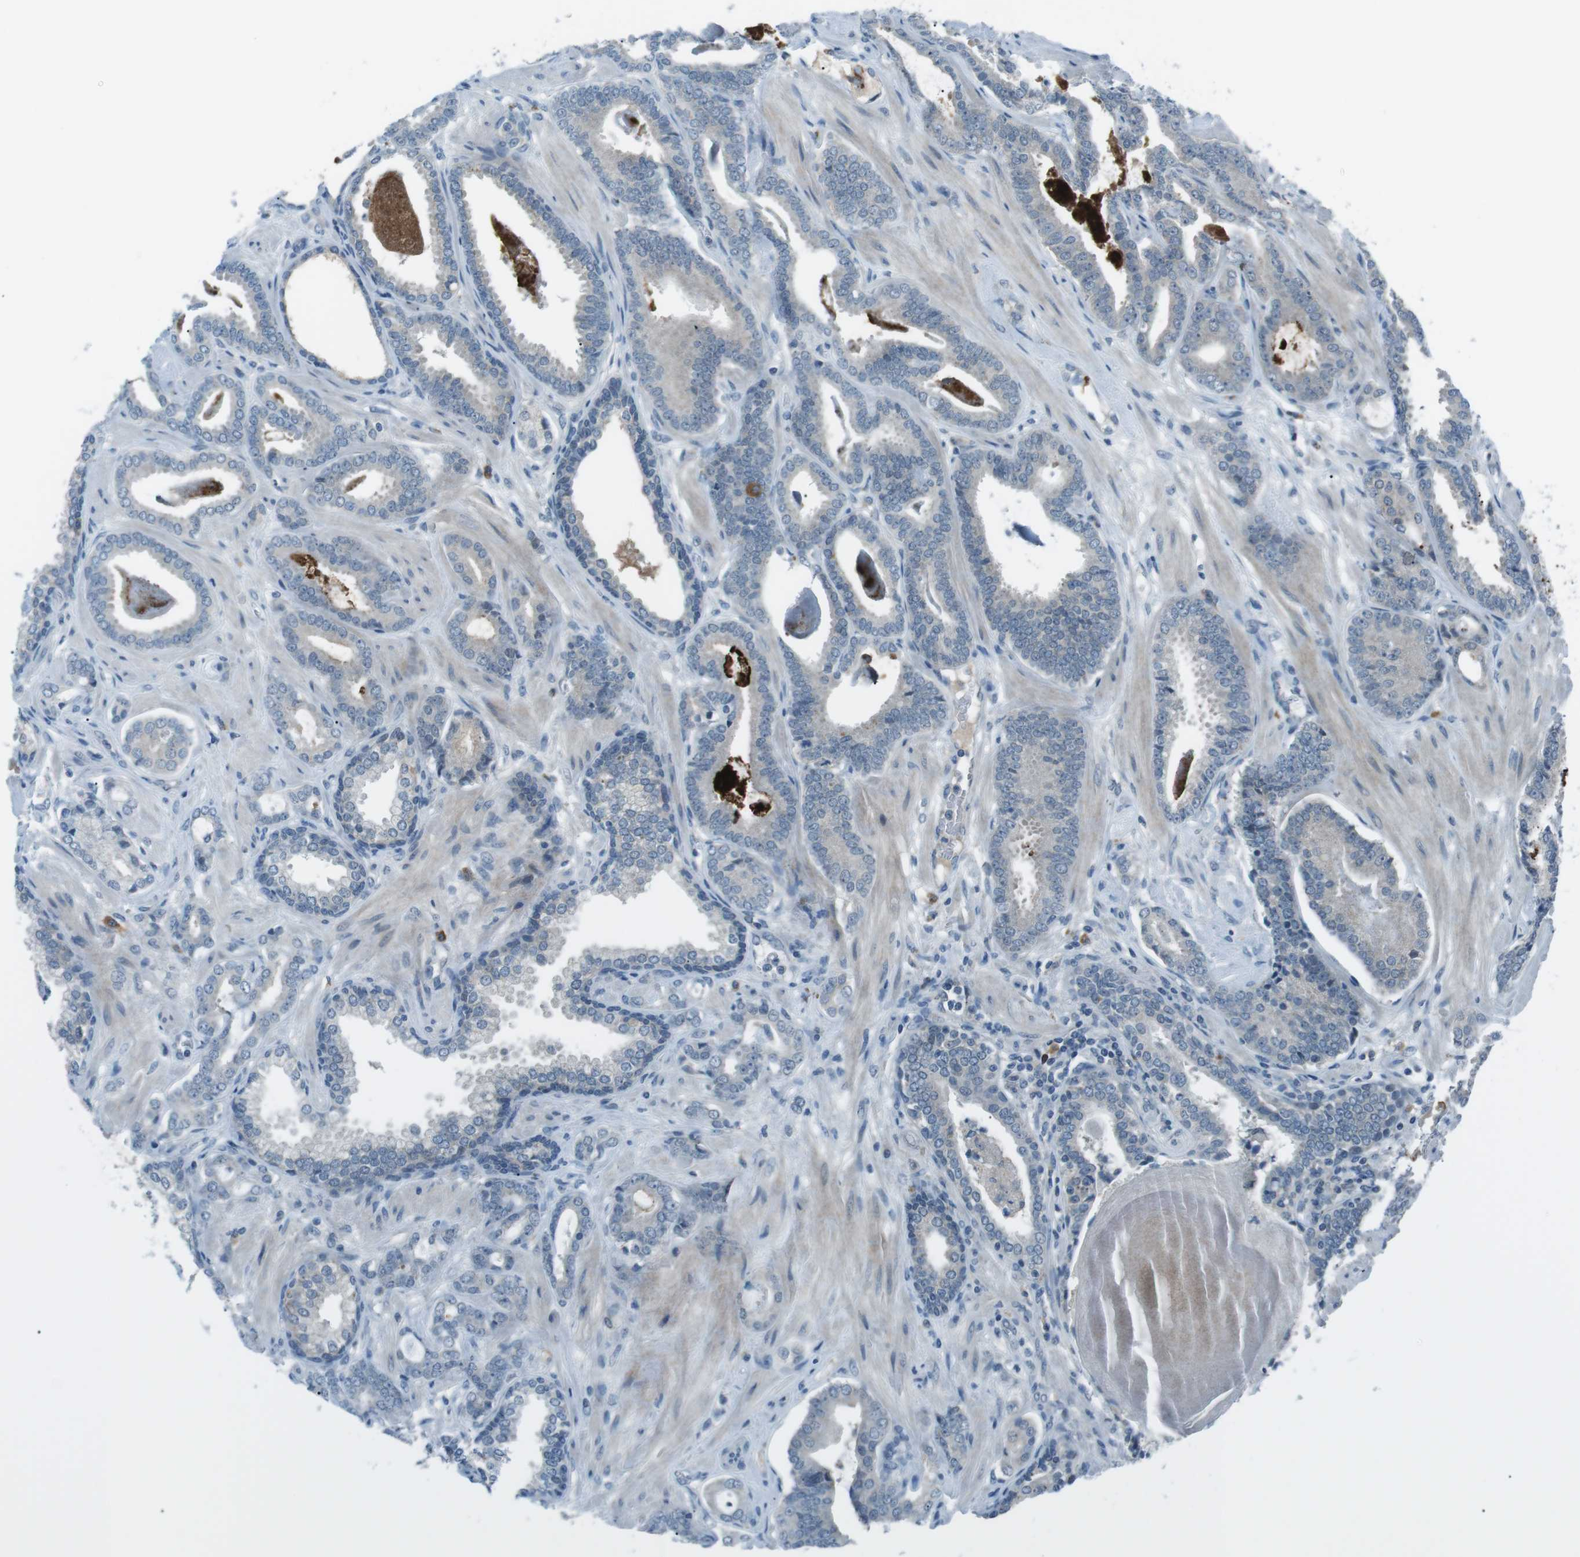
{"staining": {"intensity": "negative", "quantity": "none", "location": "none"}, "tissue": "prostate cancer", "cell_type": "Tumor cells", "image_type": "cancer", "snomed": [{"axis": "morphology", "description": "Adenocarcinoma, Low grade"}, {"axis": "topography", "description": "Prostate"}], "caption": "DAB immunohistochemical staining of human prostate cancer (adenocarcinoma (low-grade)) exhibits no significant expression in tumor cells.", "gene": "FCRLA", "patient": {"sex": "male", "age": 53}}